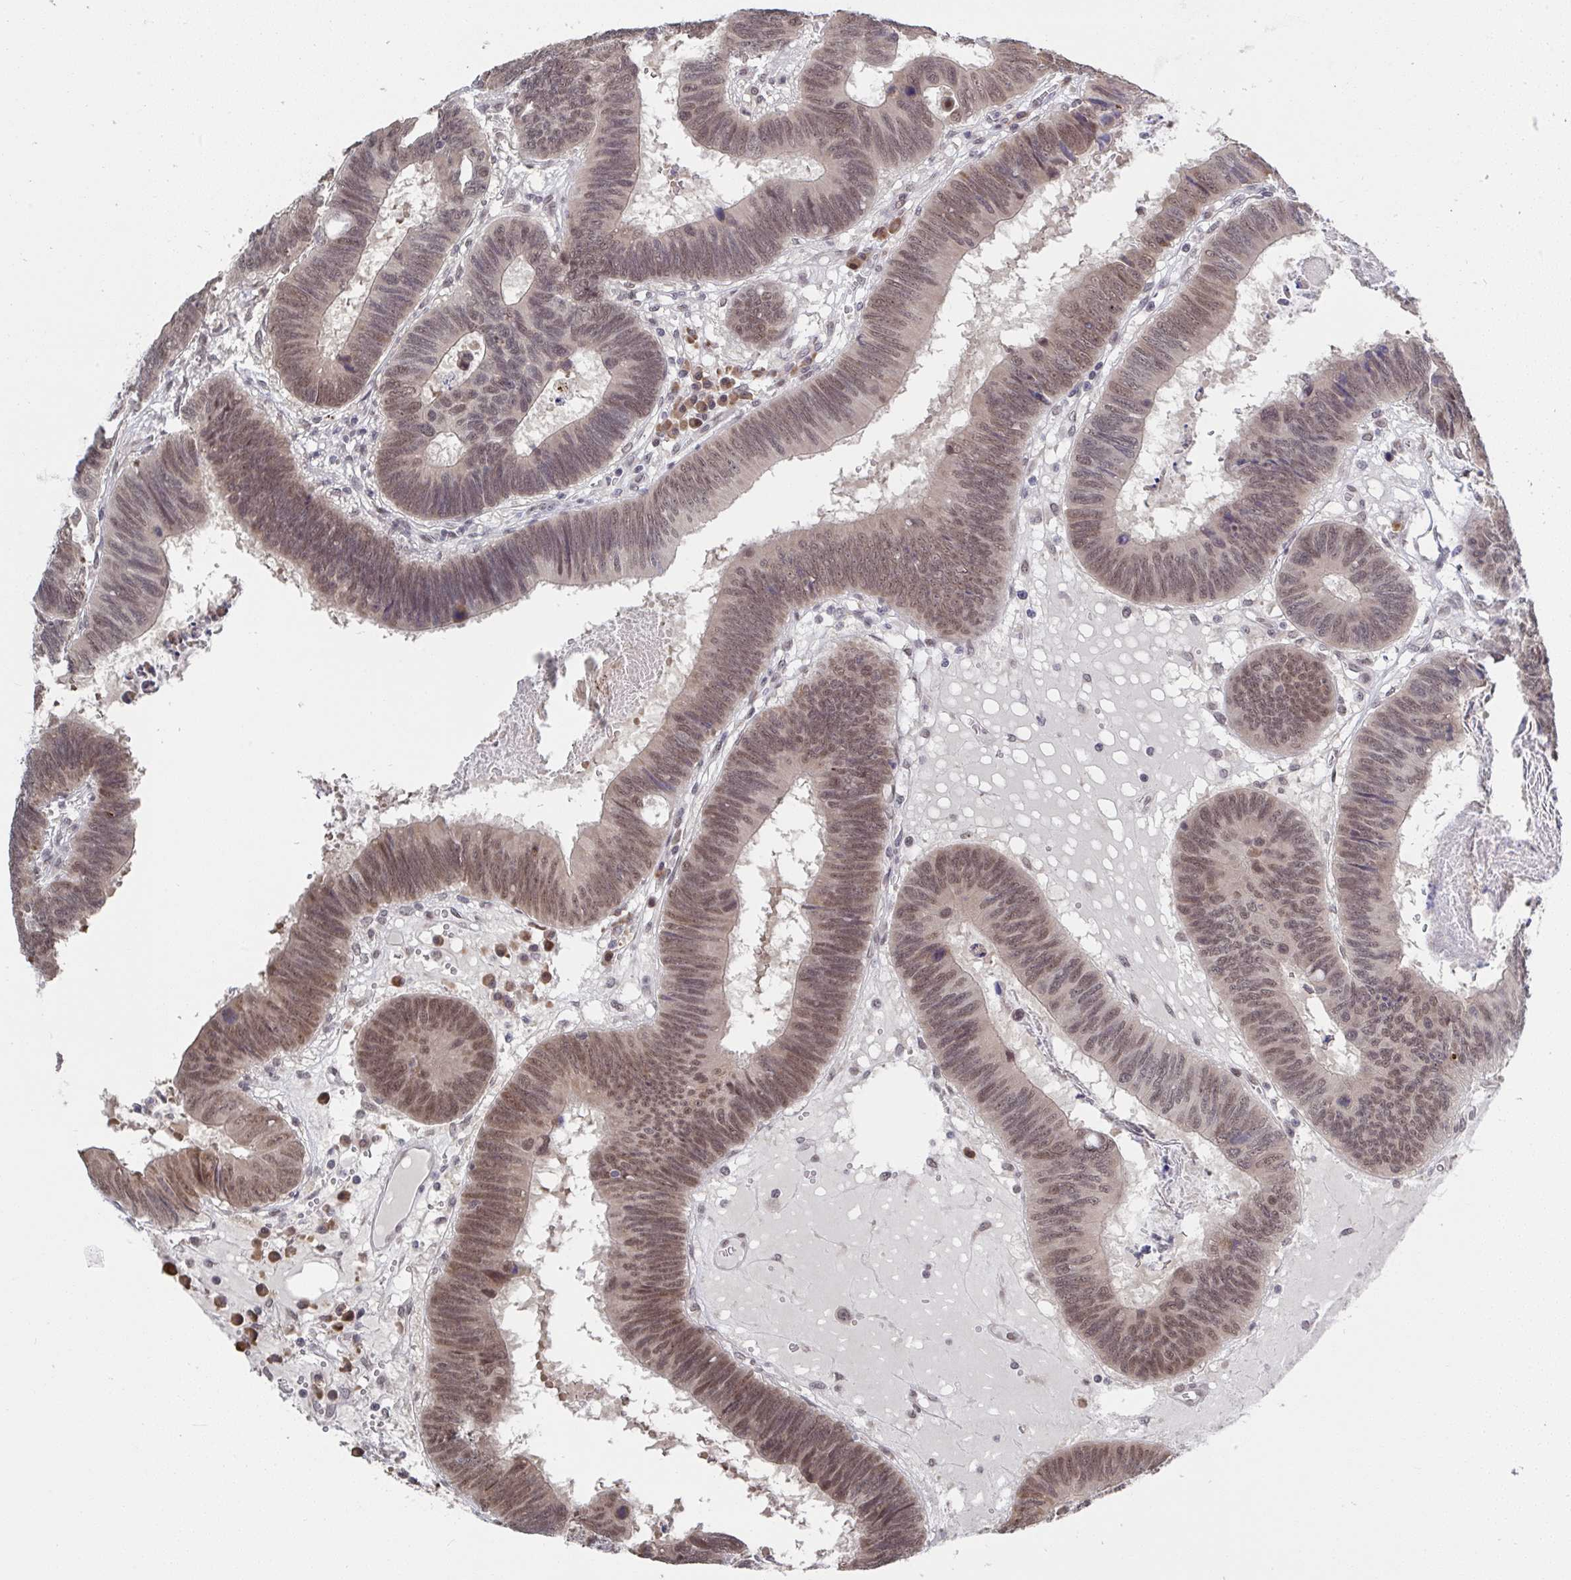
{"staining": {"intensity": "moderate", "quantity": ">75%", "location": "nuclear"}, "tissue": "colorectal cancer", "cell_type": "Tumor cells", "image_type": "cancer", "snomed": [{"axis": "morphology", "description": "Adenocarcinoma, NOS"}, {"axis": "topography", "description": "Colon"}], "caption": "A histopathology image of colorectal cancer stained for a protein shows moderate nuclear brown staining in tumor cells.", "gene": "JMJD1C", "patient": {"sex": "male", "age": 62}}